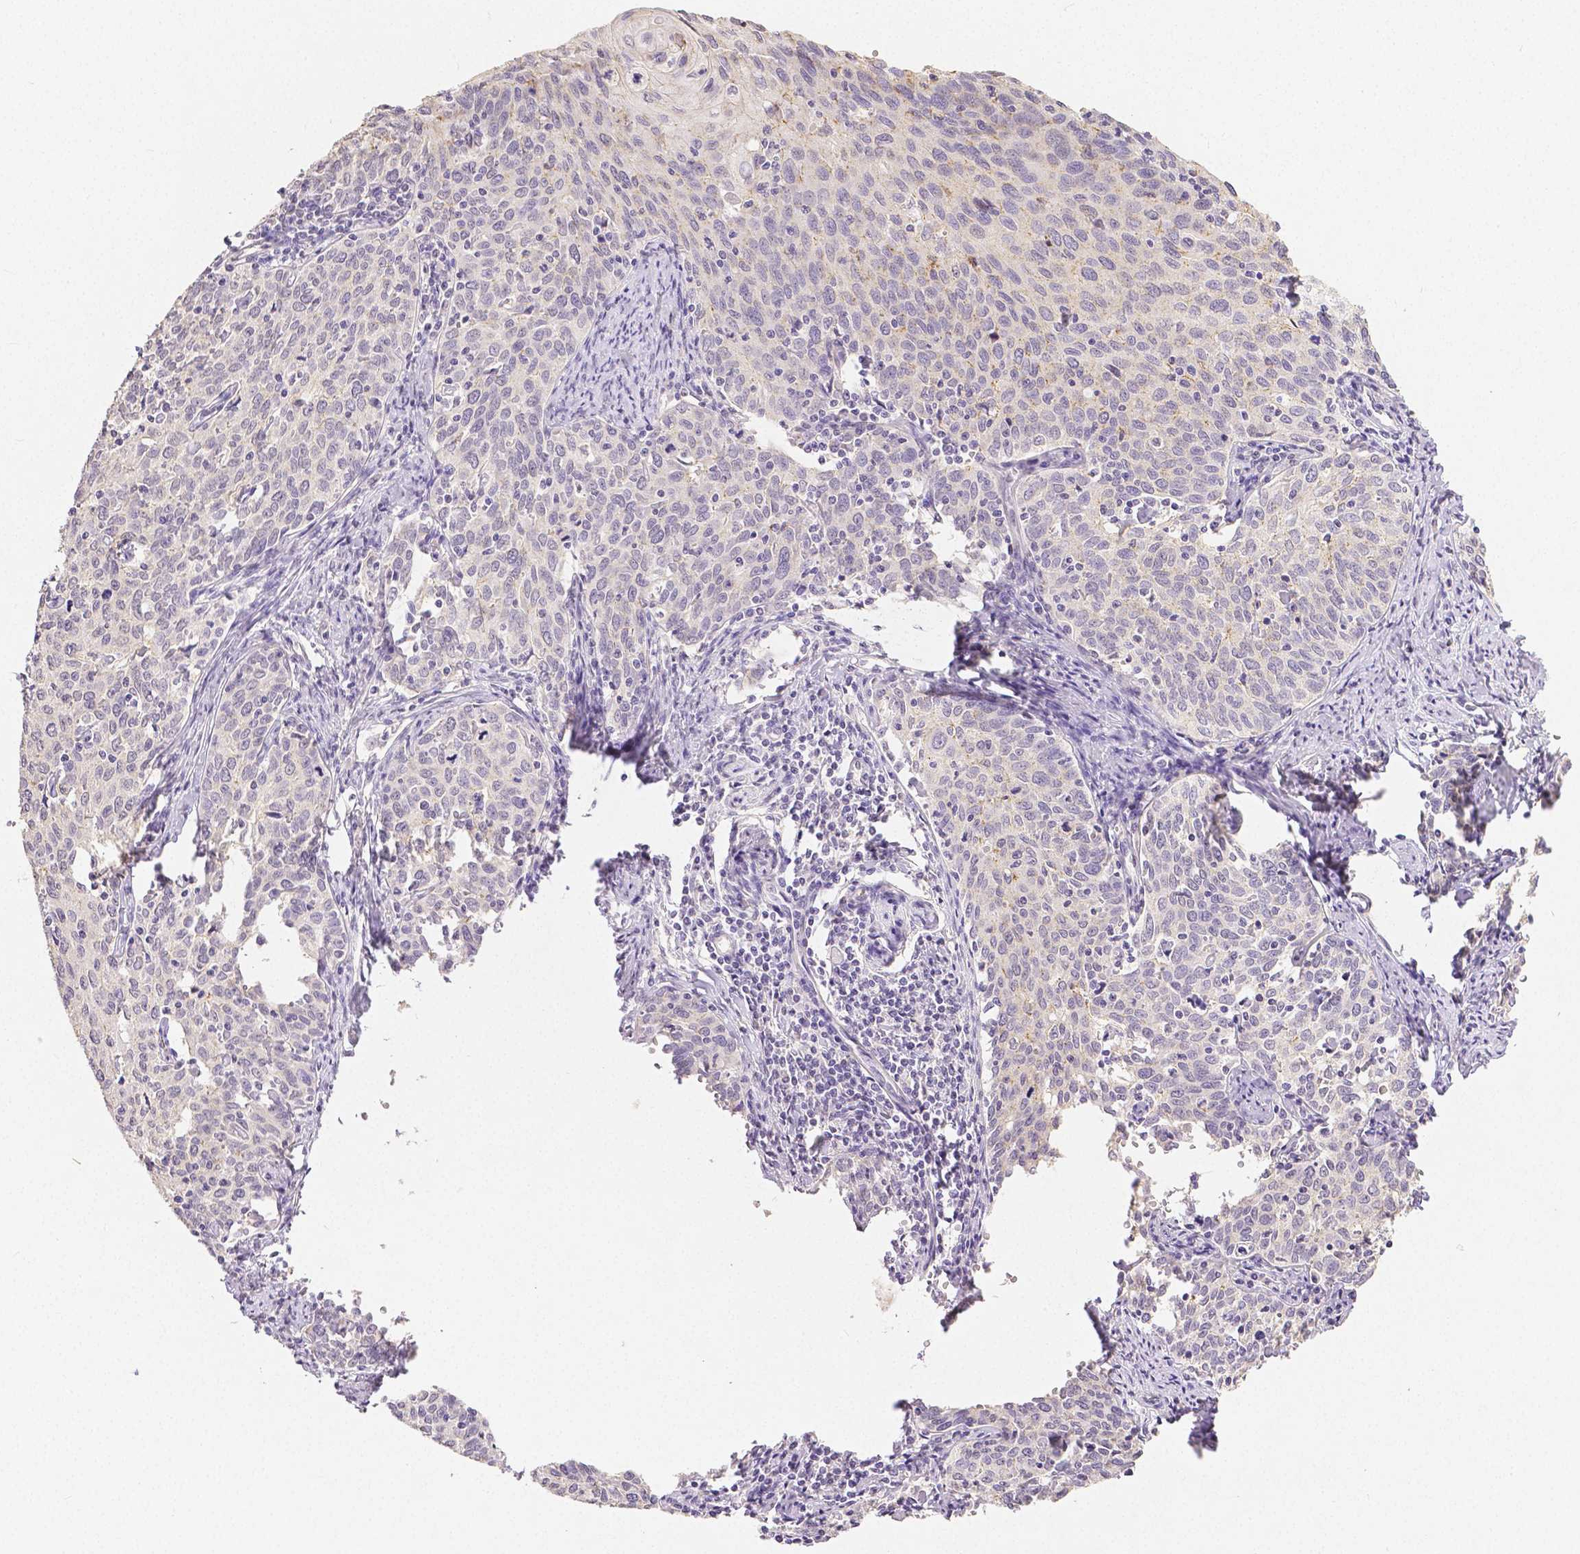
{"staining": {"intensity": "negative", "quantity": "none", "location": "none"}, "tissue": "cervical cancer", "cell_type": "Tumor cells", "image_type": "cancer", "snomed": [{"axis": "morphology", "description": "Squamous cell carcinoma, NOS"}, {"axis": "topography", "description": "Cervix"}], "caption": "High magnification brightfield microscopy of cervical cancer stained with DAB (brown) and counterstained with hematoxylin (blue): tumor cells show no significant positivity.", "gene": "OCLN", "patient": {"sex": "female", "age": 62}}